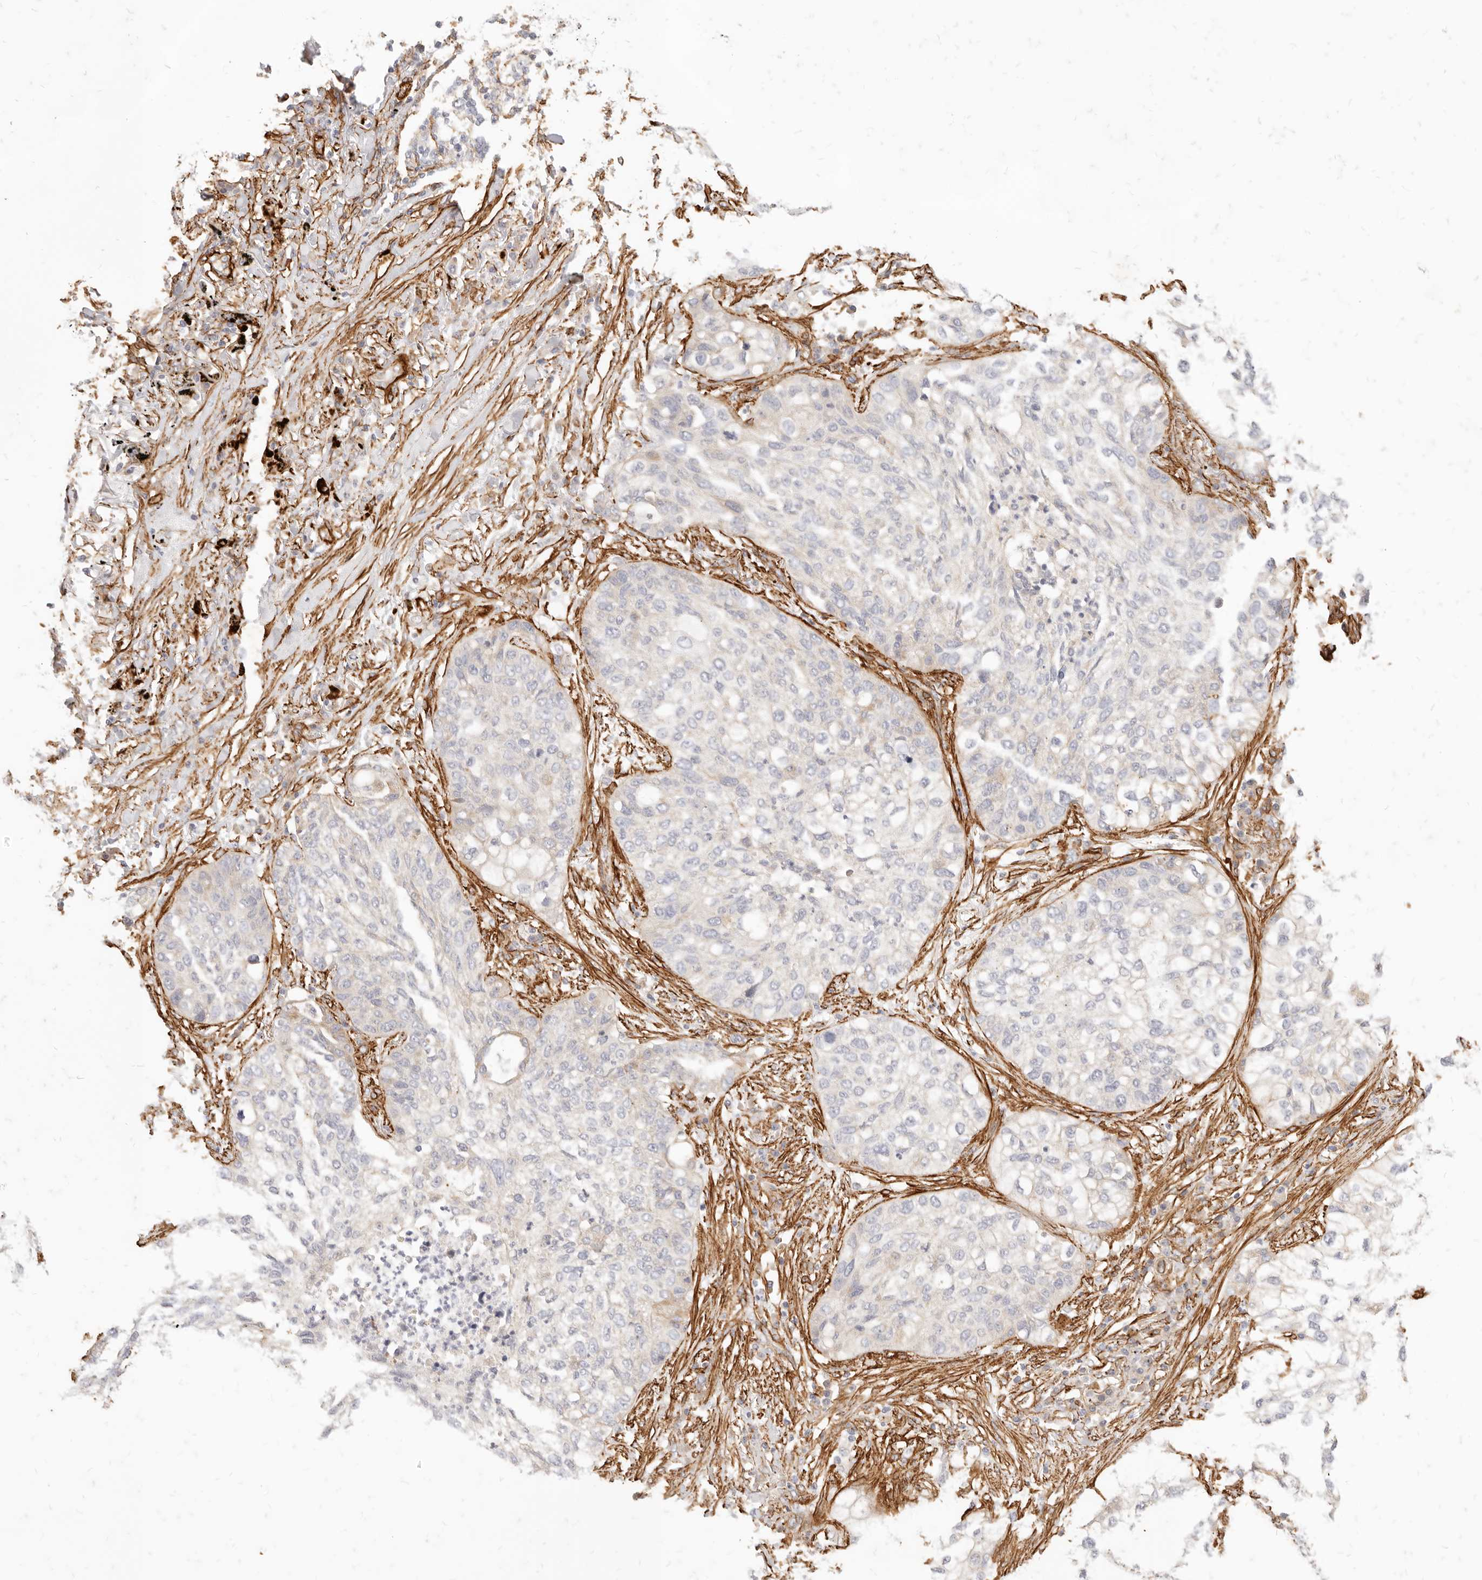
{"staining": {"intensity": "negative", "quantity": "none", "location": "none"}, "tissue": "lung cancer", "cell_type": "Tumor cells", "image_type": "cancer", "snomed": [{"axis": "morphology", "description": "Squamous cell carcinoma, NOS"}, {"axis": "topography", "description": "Lung"}], "caption": "An image of human lung cancer (squamous cell carcinoma) is negative for staining in tumor cells.", "gene": "TMTC2", "patient": {"sex": "female", "age": 63}}